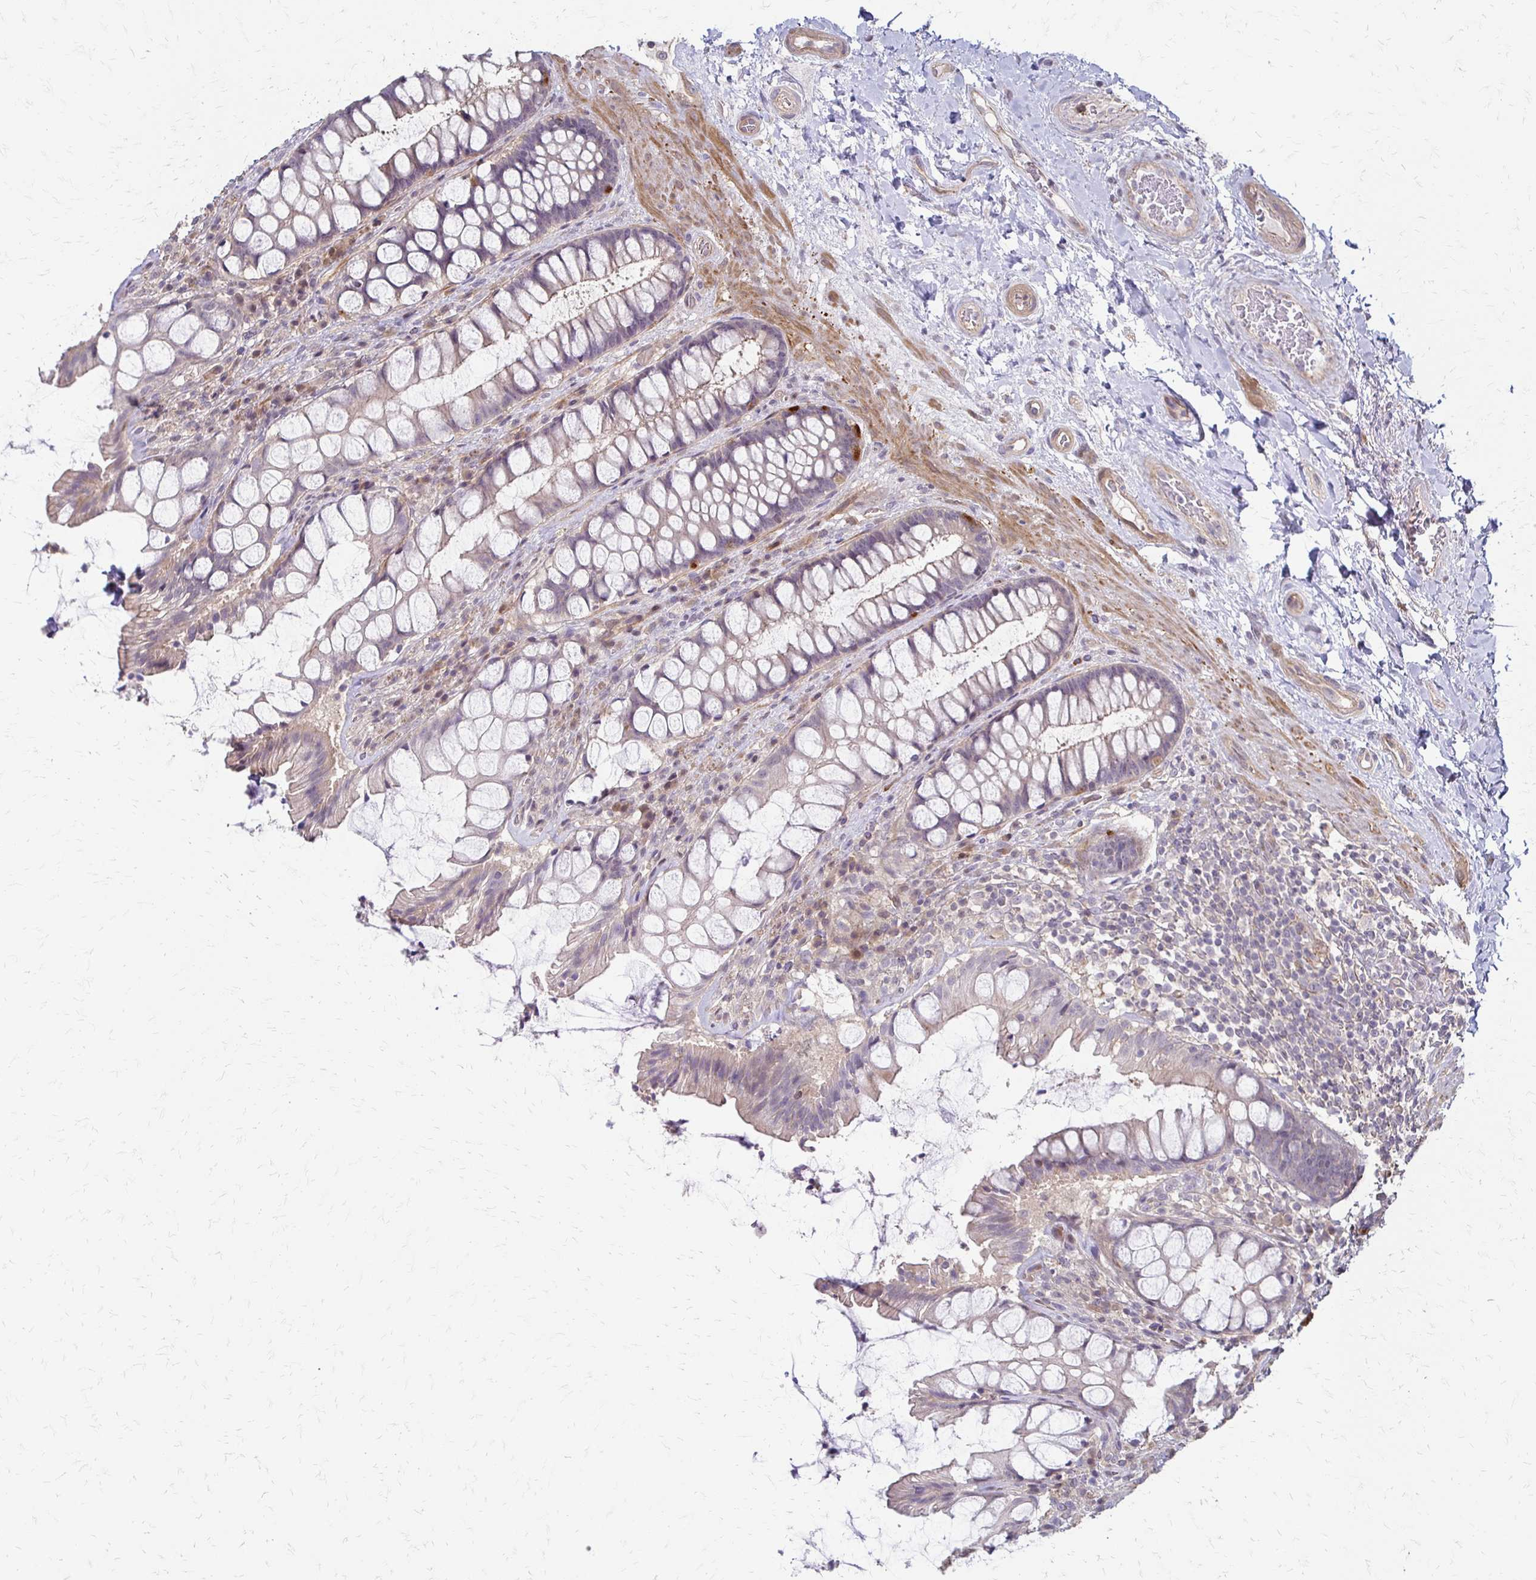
{"staining": {"intensity": "weak", "quantity": "25%-75%", "location": "cytoplasmic/membranous"}, "tissue": "rectum", "cell_type": "Glandular cells", "image_type": "normal", "snomed": [{"axis": "morphology", "description": "Normal tissue, NOS"}, {"axis": "topography", "description": "Rectum"}], "caption": "The image reveals immunohistochemical staining of benign rectum. There is weak cytoplasmic/membranous positivity is seen in approximately 25%-75% of glandular cells.", "gene": "CFL2", "patient": {"sex": "female", "age": 58}}